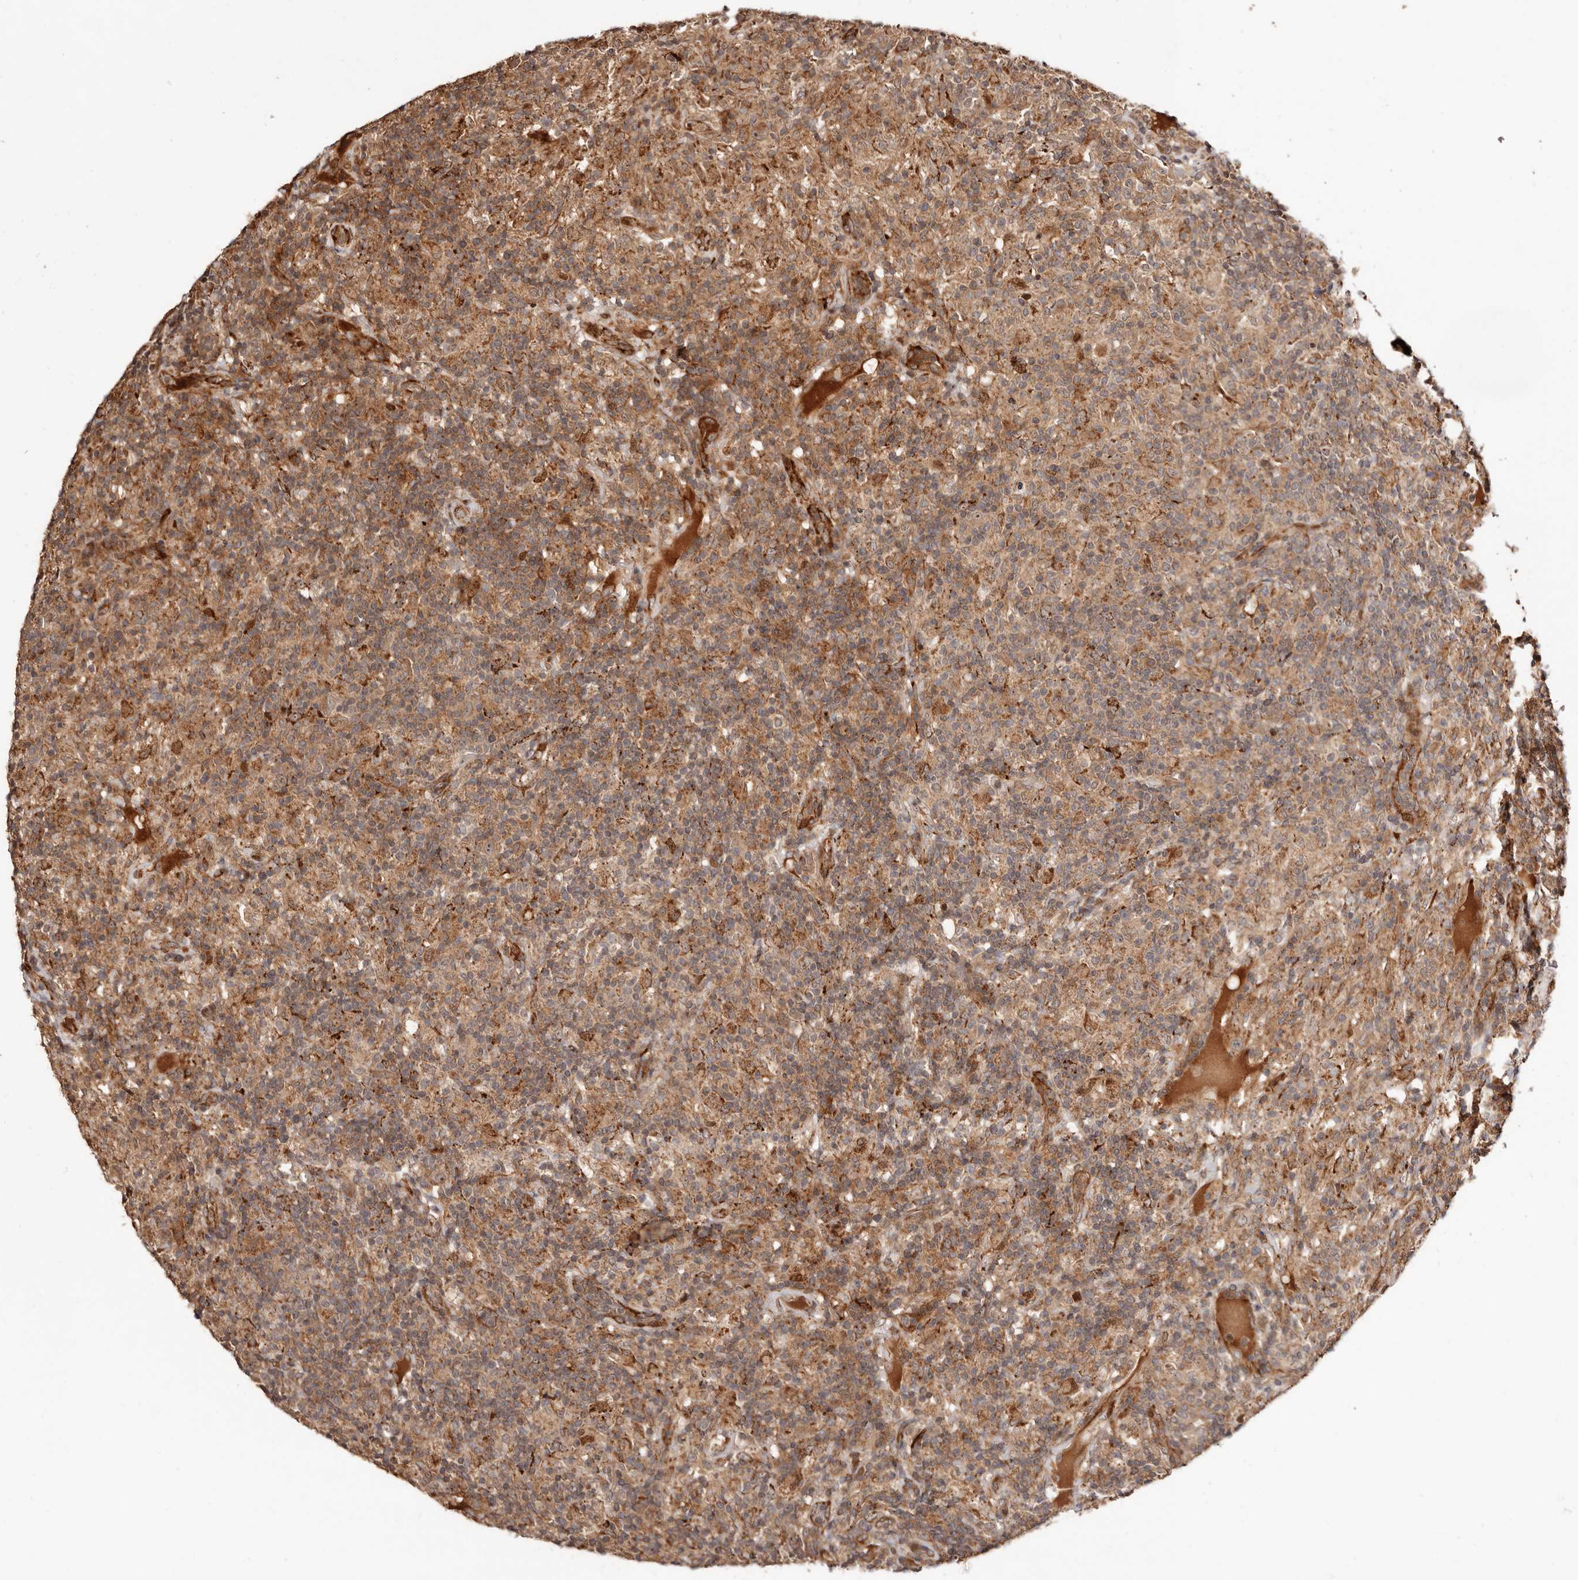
{"staining": {"intensity": "moderate", "quantity": ">75%", "location": "cytoplasmic/membranous,nuclear"}, "tissue": "lymphoma", "cell_type": "Tumor cells", "image_type": "cancer", "snomed": [{"axis": "morphology", "description": "Hodgkin's disease, NOS"}, {"axis": "topography", "description": "Lymph node"}], "caption": "An immunohistochemistry (IHC) image of tumor tissue is shown. Protein staining in brown shows moderate cytoplasmic/membranous and nuclear positivity in Hodgkin's disease within tumor cells. Nuclei are stained in blue.", "gene": "PTPN22", "patient": {"sex": "male", "age": 70}}